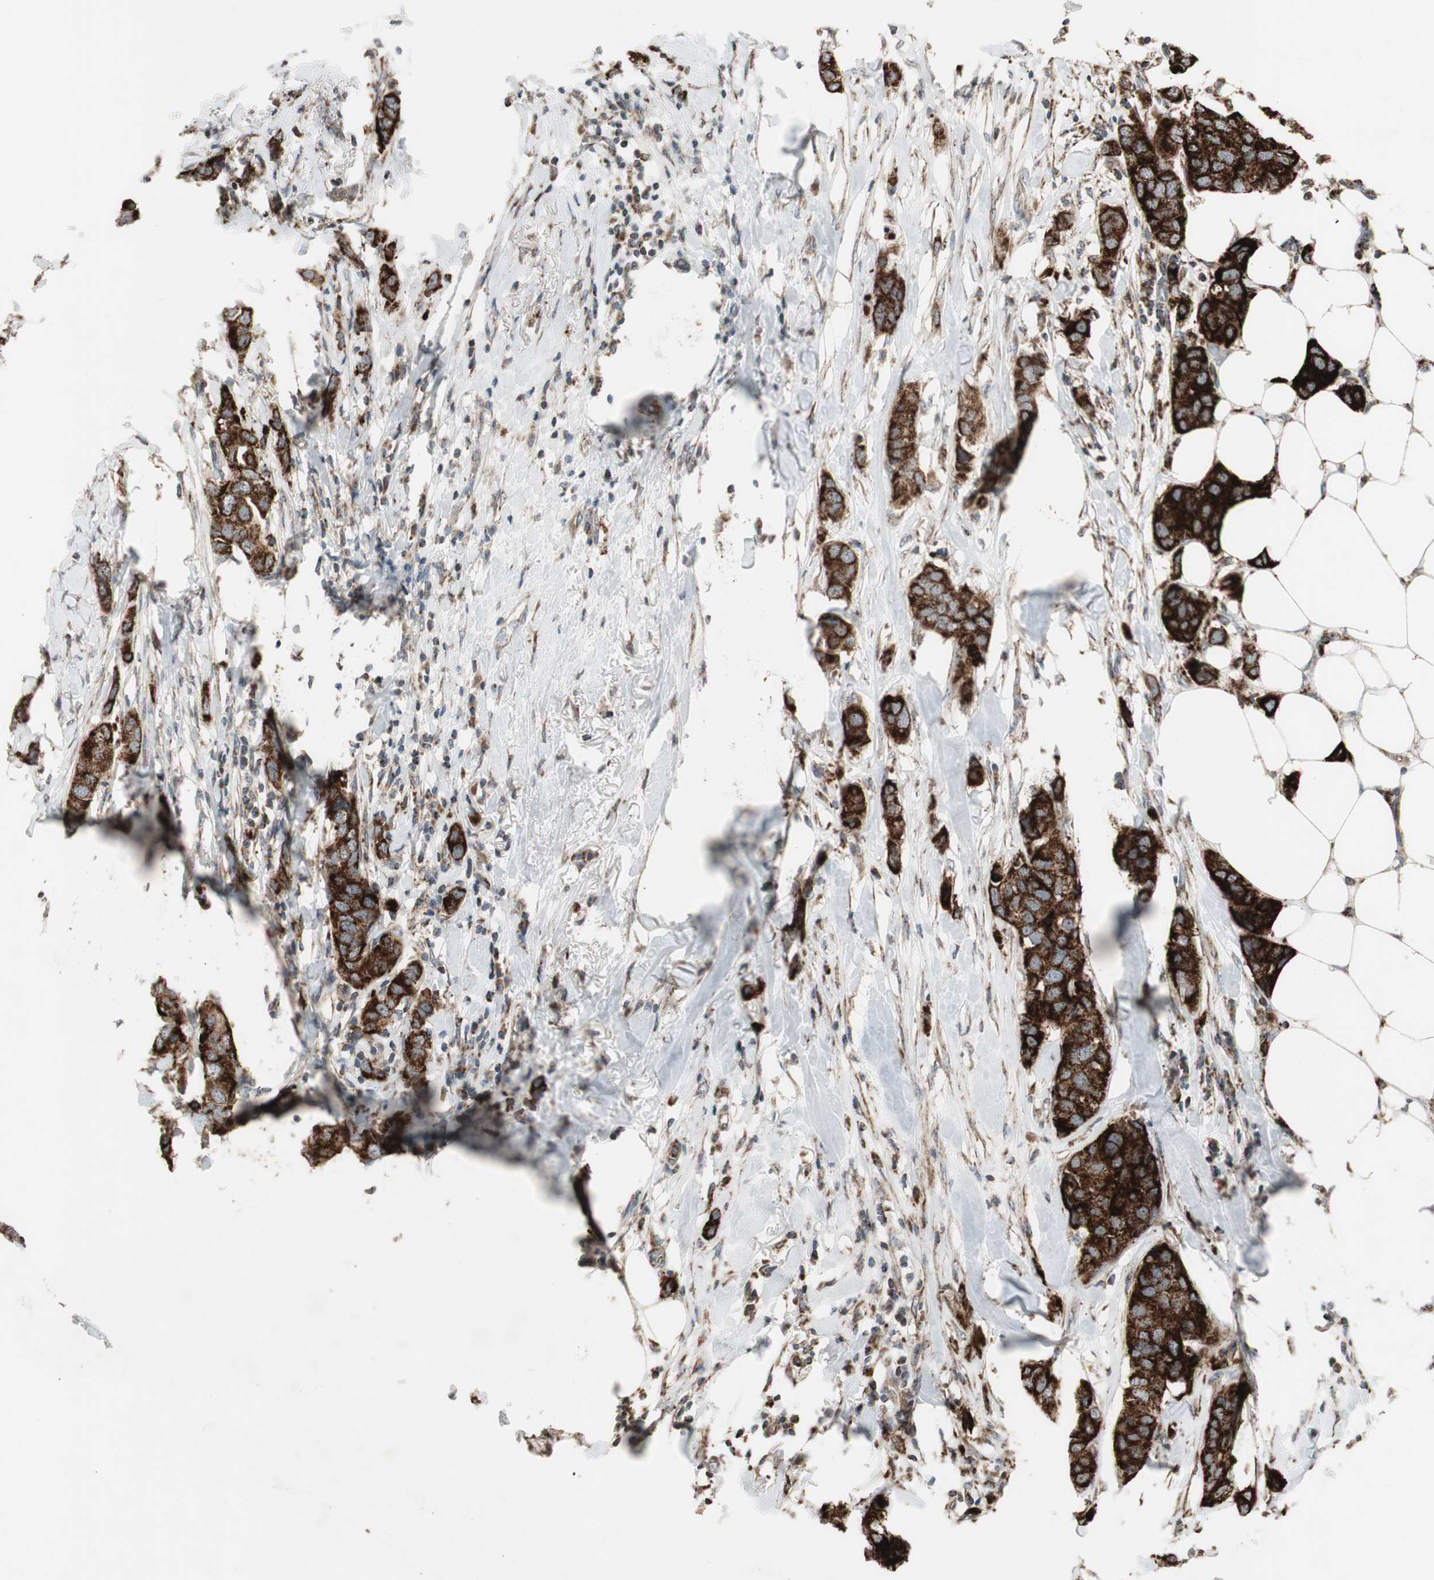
{"staining": {"intensity": "strong", "quantity": ">75%", "location": "cytoplasmic/membranous"}, "tissue": "breast cancer", "cell_type": "Tumor cells", "image_type": "cancer", "snomed": [{"axis": "morphology", "description": "Duct carcinoma"}, {"axis": "topography", "description": "Breast"}], "caption": "Brown immunohistochemical staining in breast intraductal carcinoma displays strong cytoplasmic/membranous positivity in about >75% of tumor cells.", "gene": "CPT1A", "patient": {"sex": "female", "age": 50}}